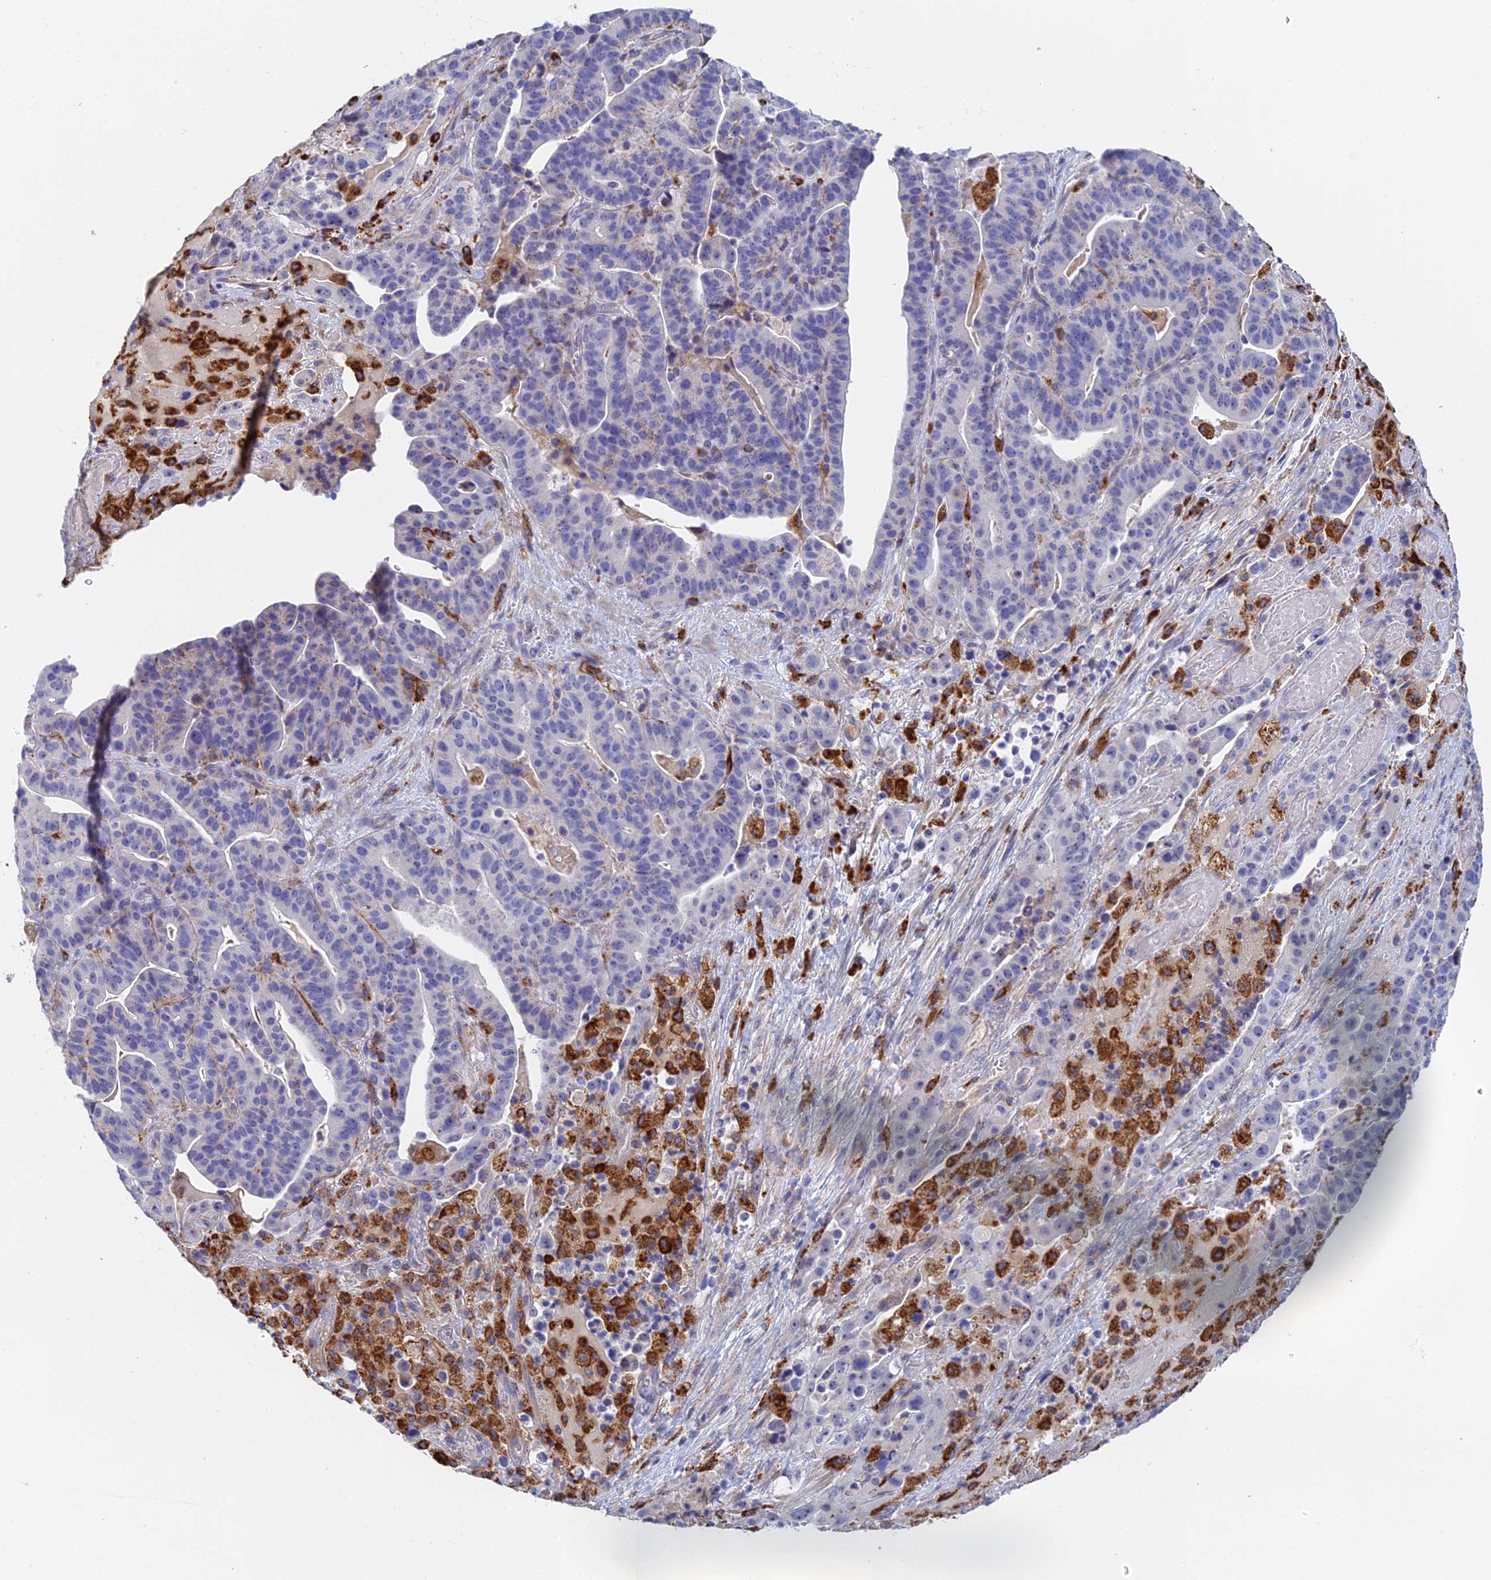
{"staining": {"intensity": "negative", "quantity": "none", "location": "none"}, "tissue": "stomach cancer", "cell_type": "Tumor cells", "image_type": "cancer", "snomed": [{"axis": "morphology", "description": "Adenocarcinoma, NOS"}, {"axis": "topography", "description": "Stomach"}], "caption": "Histopathology image shows no significant protein staining in tumor cells of adenocarcinoma (stomach).", "gene": "RPGRIP1L", "patient": {"sex": "male", "age": 48}}